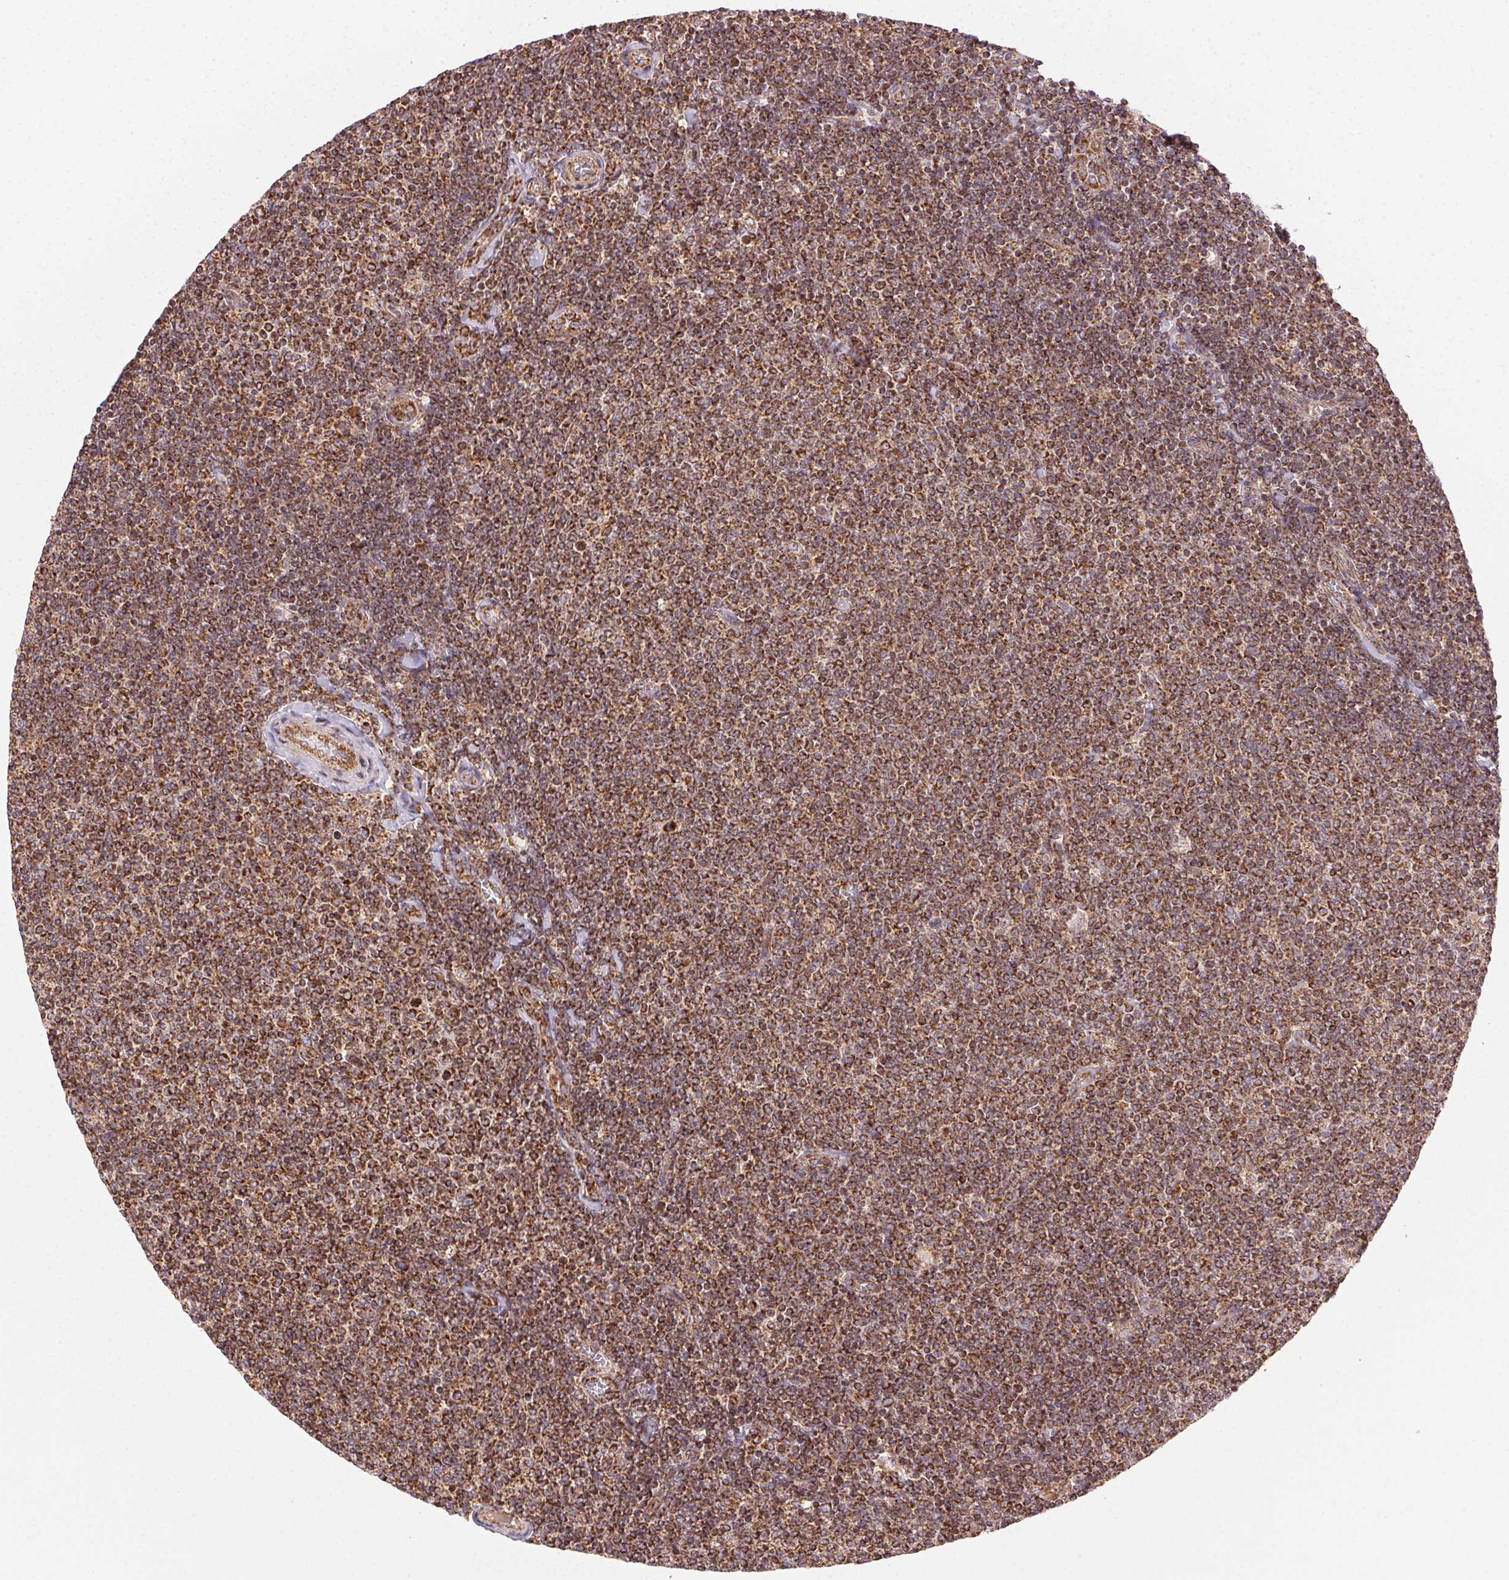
{"staining": {"intensity": "strong", "quantity": ">75%", "location": "cytoplasmic/membranous"}, "tissue": "lymphoma", "cell_type": "Tumor cells", "image_type": "cancer", "snomed": [{"axis": "morphology", "description": "Malignant lymphoma, non-Hodgkin's type, Low grade"}, {"axis": "topography", "description": "Lymph node"}], "caption": "Protein analysis of lymphoma tissue demonstrates strong cytoplasmic/membranous staining in approximately >75% of tumor cells. (DAB (3,3'-diaminobenzidine) = brown stain, brightfield microscopy at high magnification).", "gene": "CLPB", "patient": {"sex": "male", "age": 52}}